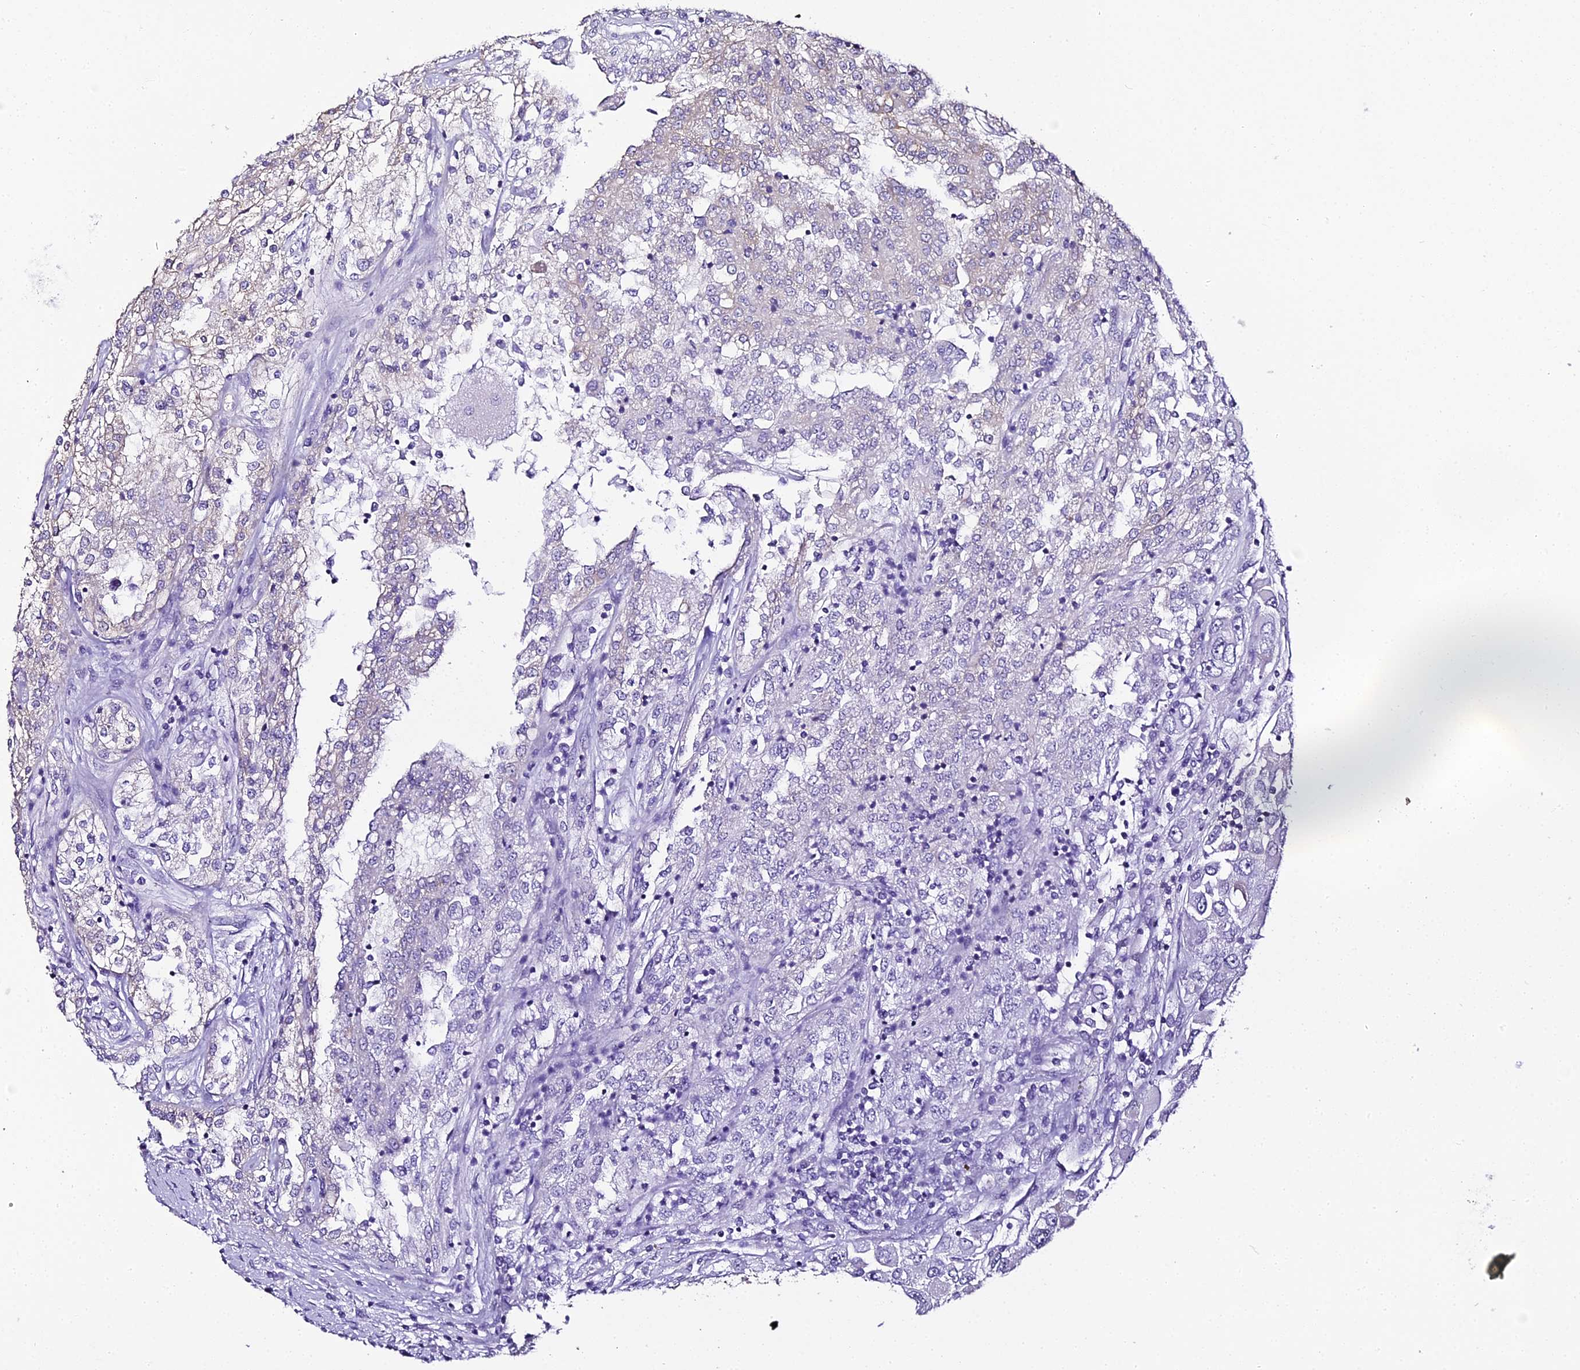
{"staining": {"intensity": "negative", "quantity": "none", "location": "none"}, "tissue": "renal cancer", "cell_type": "Tumor cells", "image_type": "cancer", "snomed": [{"axis": "morphology", "description": "Adenocarcinoma, NOS"}, {"axis": "topography", "description": "Kidney"}], "caption": "A photomicrograph of human adenocarcinoma (renal) is negative for staining in tumor cells.", "gene": "ABHD14A-ACY1", "patient": {"sex": "female", "age": 52}}